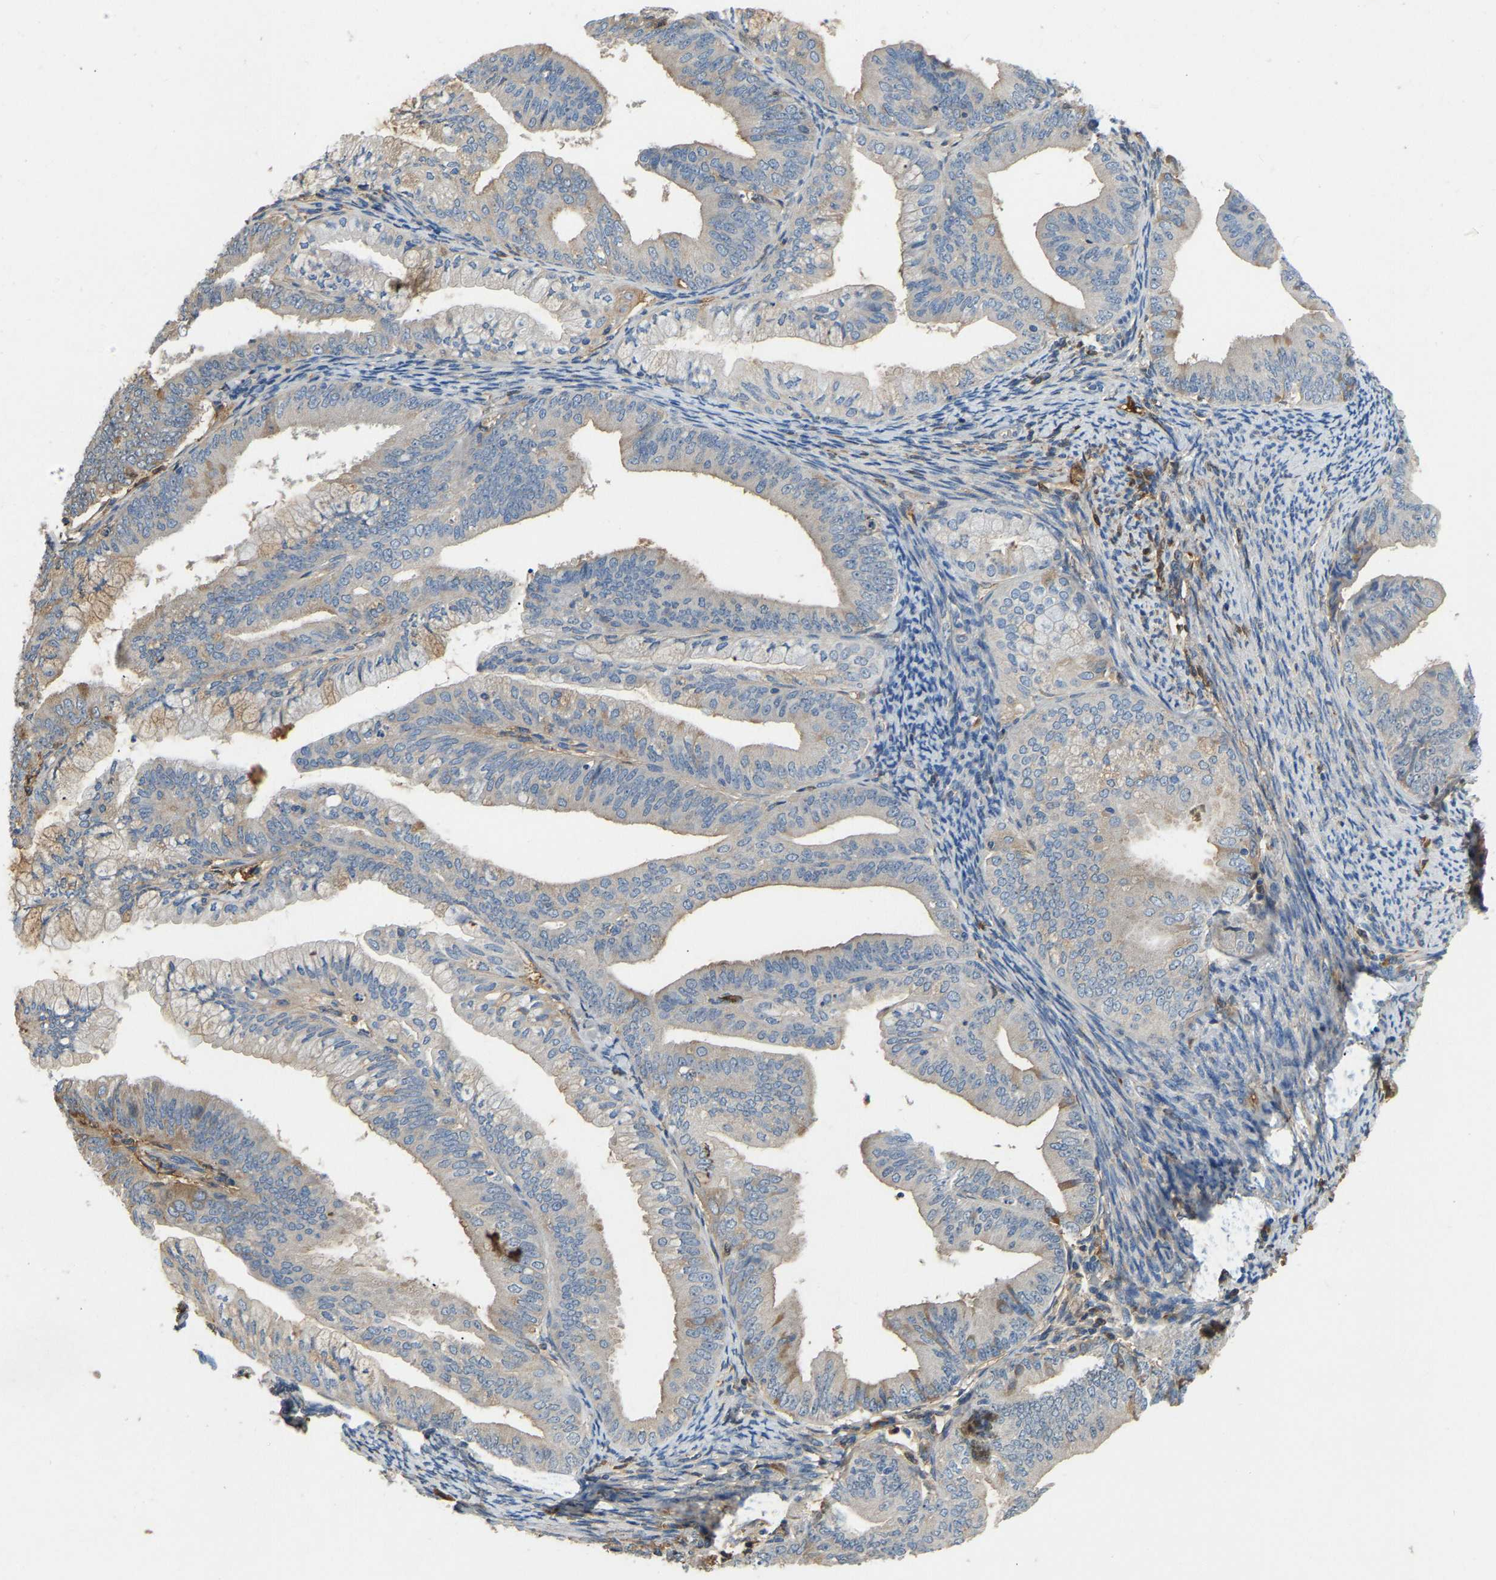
{"staining": {"intensity": "moderate", "quantity": "<25%", "location": "cytoplasmic/membranous"}, "tissue": "endometrial cancer", "cell_type": "Tumor cells", "image_type": "cancer", "snomed": [{"axis": "morphology", "description": "Adenocarcinoma, NOS"}, {"axis": "topography", "description": "Endometrium"}], "caption": "Tumor cells reveal low levels of moderate cytoplasmic/membranous staining in about <25% of cells in endometrial cancer. (DAB = brown stain, brightfield microscopy at high magnification).", "gene": "STC1", "patient": {"sex": "female", "age": 63}}